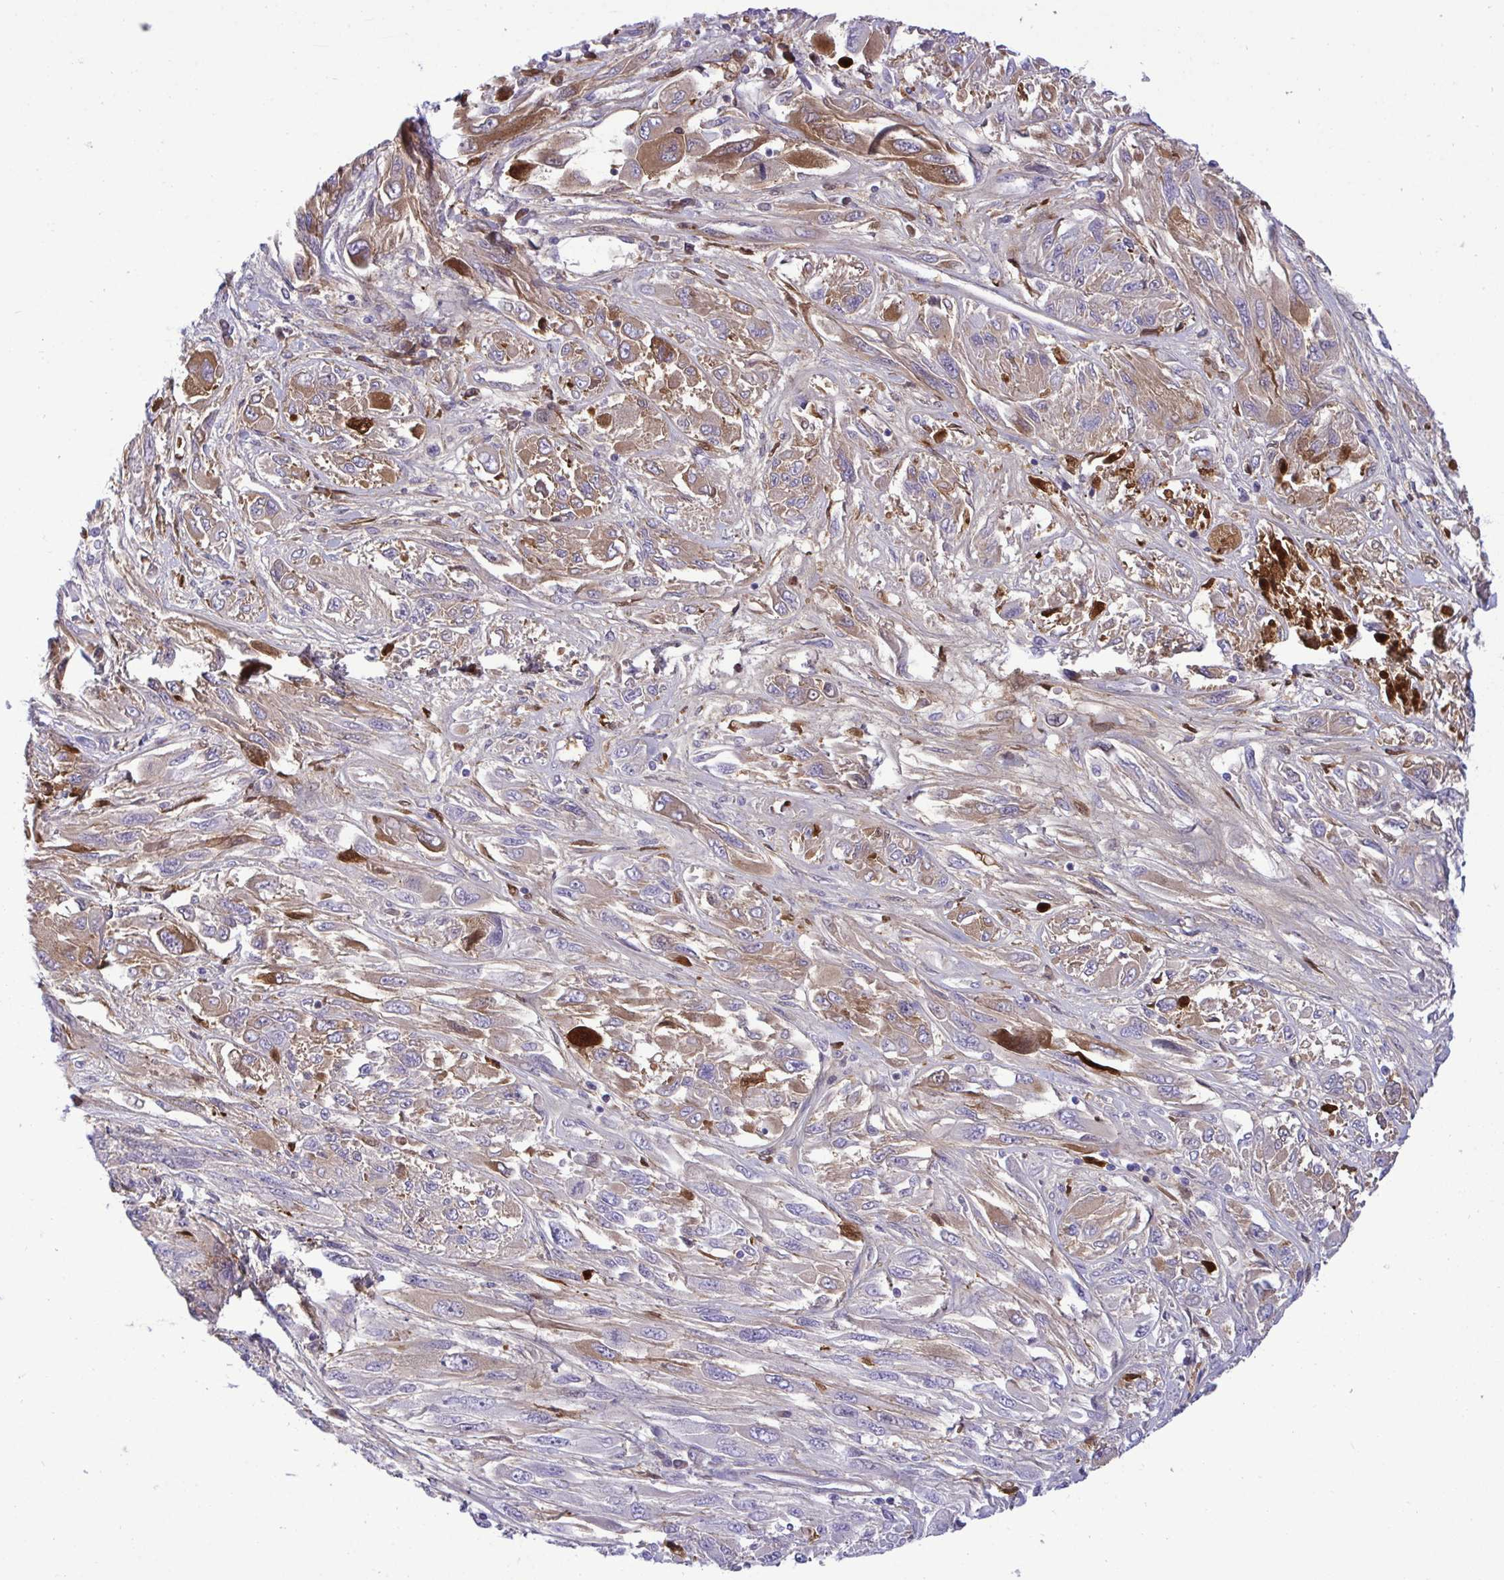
{"staining": {"intensity": "moderate", "quantity": "<25%", "location": "cytoplasmic/membranous"}, "tissue": "melanoma", "cell_type": "Tumor cells", "image_type": "cancer", "snomed": [{"axis": "morphology", "description": "Malignant melanoma, NOS"}, {"axis": "topography", "description": "Skin"}], "caption": "About <25% of tumor cells in human melanoma demonstrate moderate cytoplasmic/membranous protein positivity as visualized by brown immunohistochemical staining.", "gene": "F2", "patient": {"sex": "female", "age": 91}}